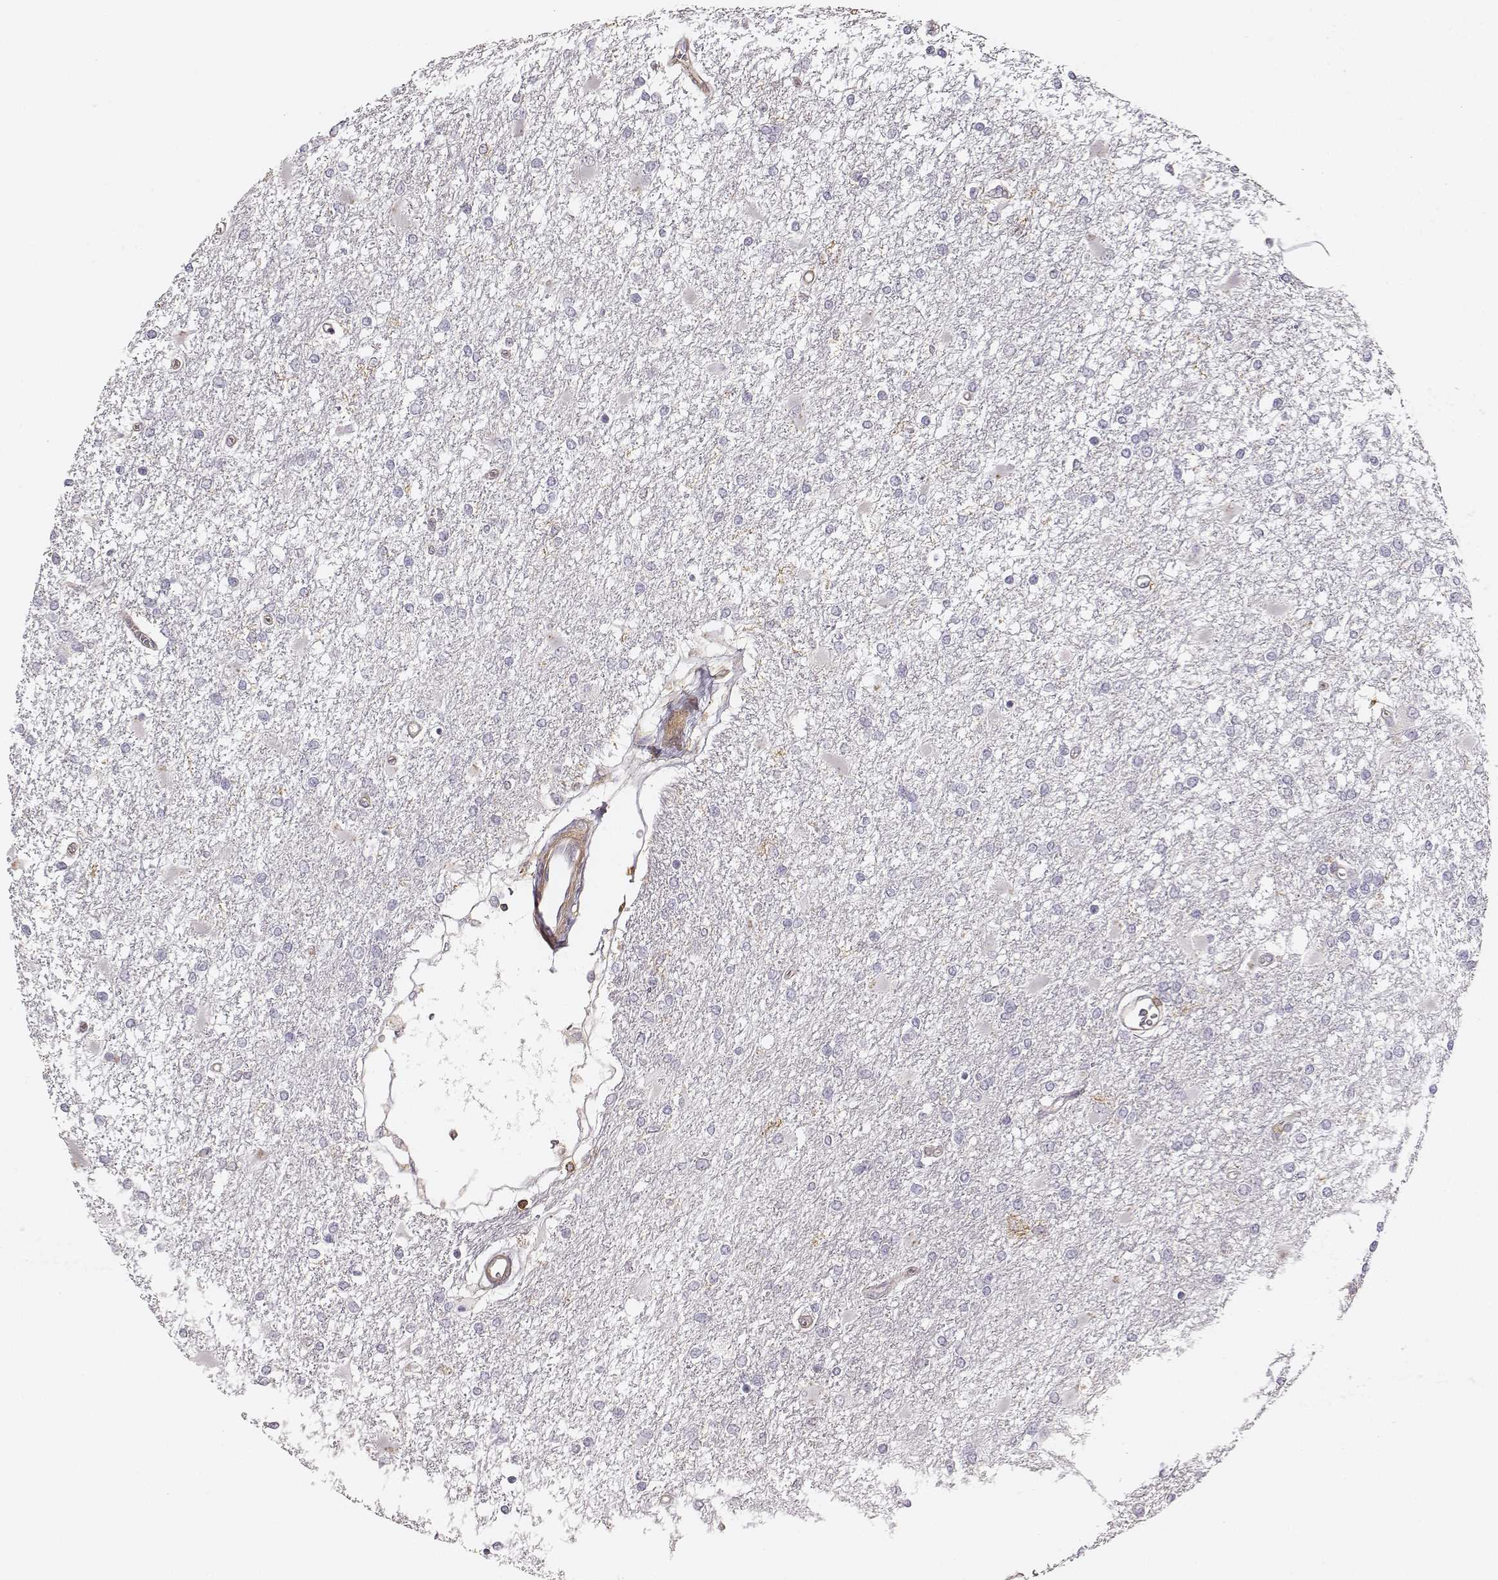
{"staining": {"intensity": "negative", "quantity": "none", "location": "none"}, "tissue": "glioma", "cell_type": "Tumor cells", "image_type": "cancer", "snomed": [{"axis": "morphology", "description": "Glioma, malignant, High grade"}, {"axis": "topography", "description": "Cerebral cortex"}], "caption": "Immunohistochemical staining of malignant glioma (high-grade) displays no significant expression in tumor cells.", "gene": "ZYX", "patient": {"sex": "male", "age": 79}}